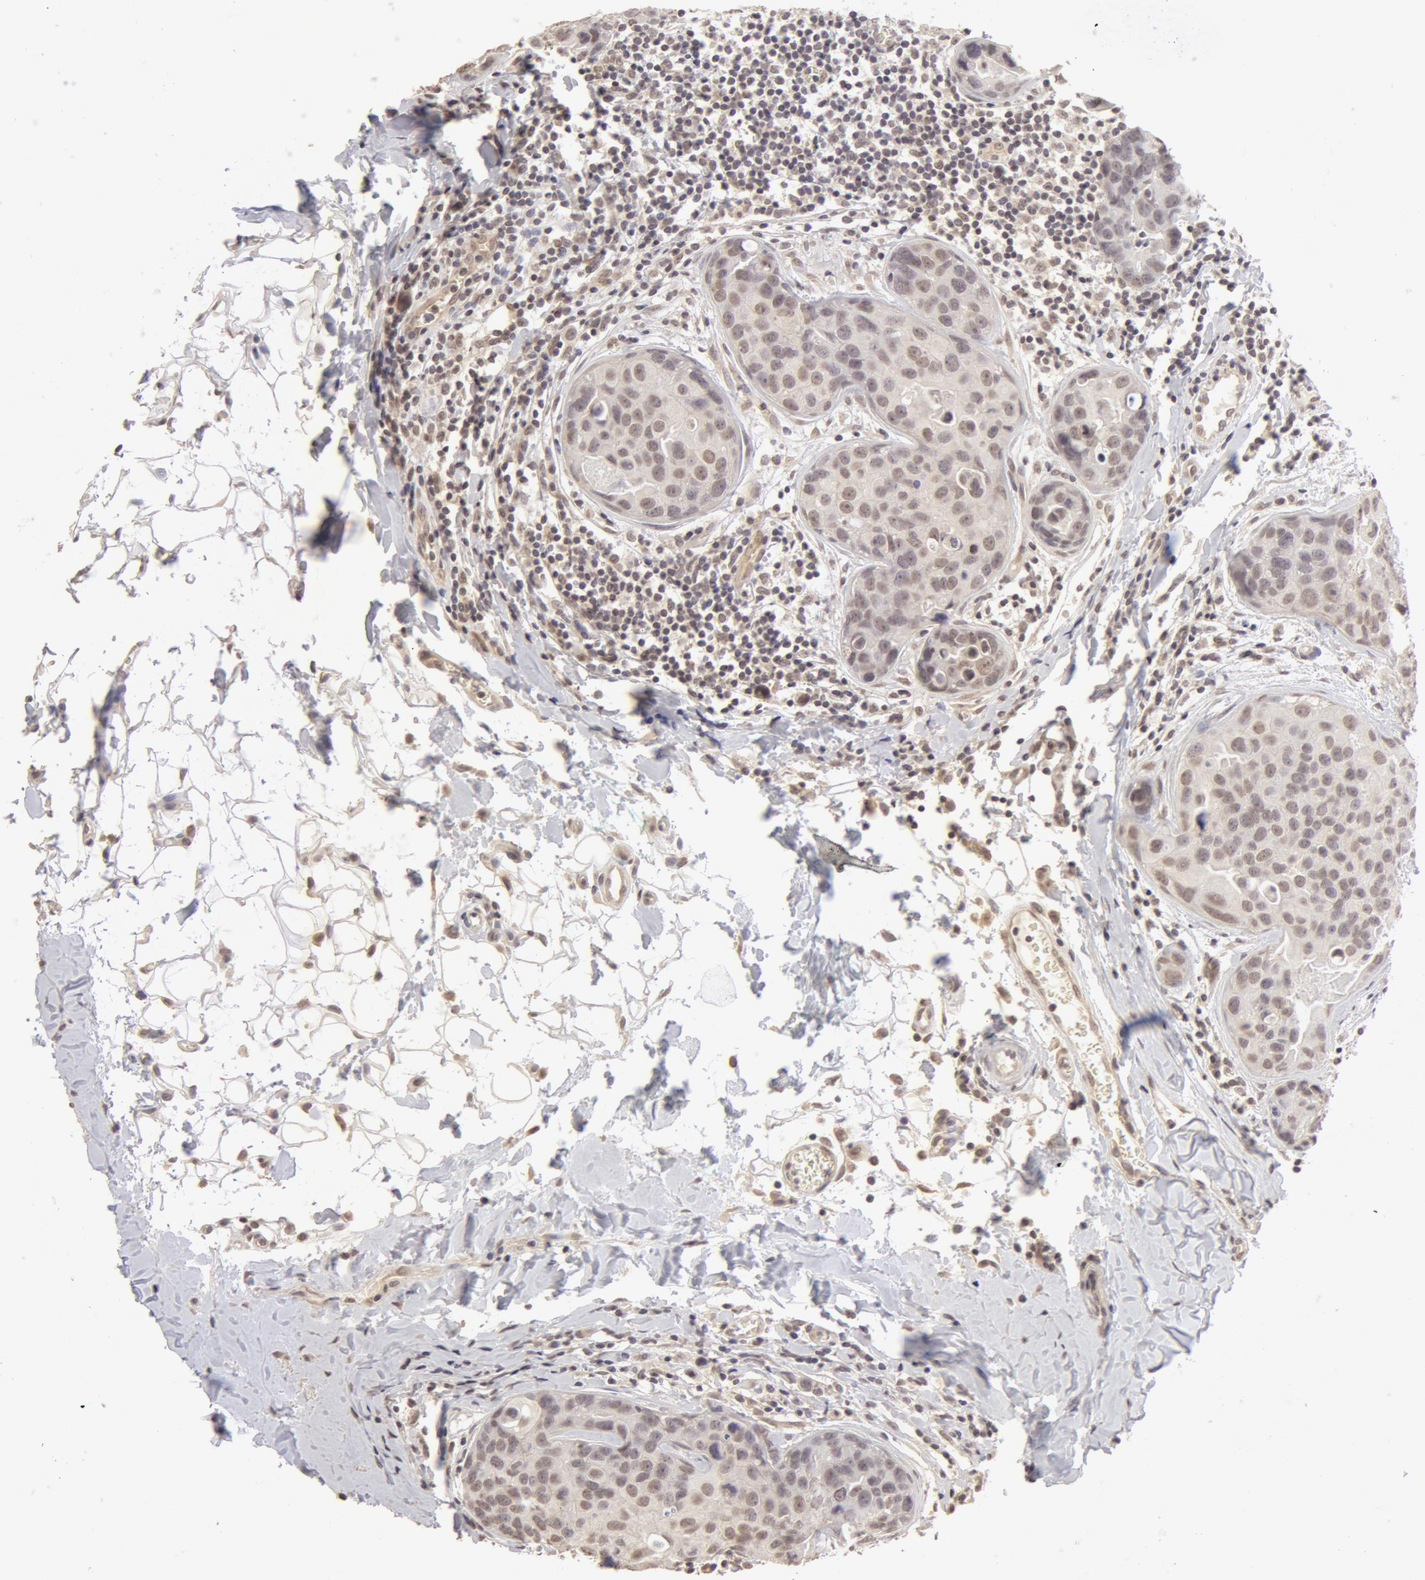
{"staining": {"intensity": "weak", "quantity": ">75%", "location": "cytoplasmic/membranous,nuclear"}, "tissue": "breast cancer", "cell_type": "Tumor cells", "image_type": "cancer", "snomed": [{"axis": "morphology", "description": "Duct carcinoma"}, {"axis": "topography", "description": "Breast"}], "caption": "Weak cytoplasmic/membranous and nuclear positivity is seen in approximately >75% of tumor cells in breast cancer (infiltrating ductal carcinoma). (DAB IHC, brown staining for protein, blue staining for nuclei).", "gene": "ADAM10", "patient": {"sex": "female", "age": 24}}